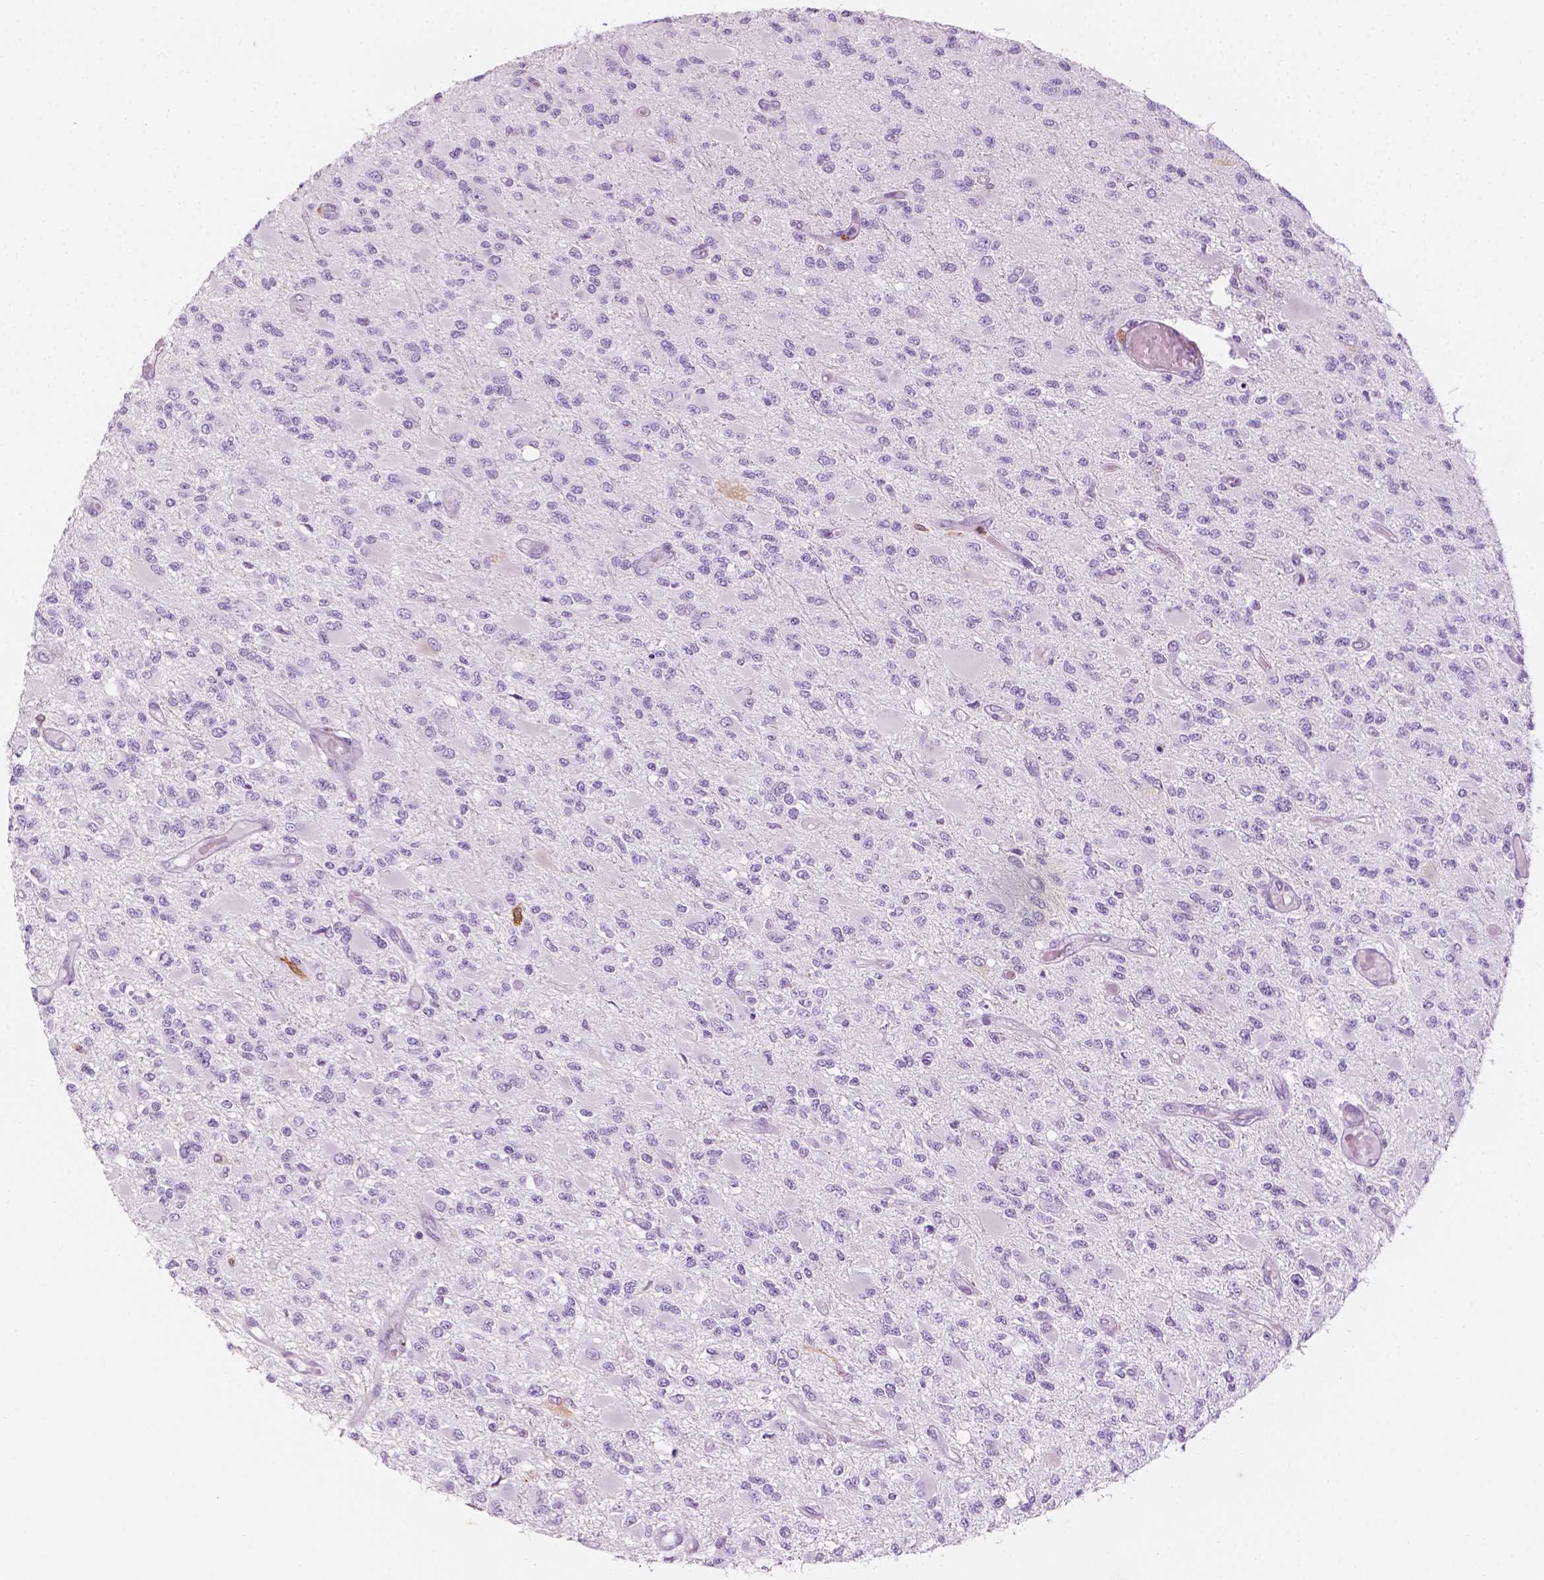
{"staining": {"intensity": "negative", "quantity": "none", "location": "none"}, "tissue": "glioma", "cell_type": "Tumor cells", "image_type": "cancer", "snomed": [{"axis": "morphology", "description": "Glioma, malignant, High grade"}, {"axis": "topography", "description": "Brain"}], "caption": "An immunohistochemistry image of high-grade glioma (malignant) is shown. There is no staining in tumor cells of high-grade glioma (malignant).", "gene": "CES1", "patient": {"sex": "female", "age": 63}}